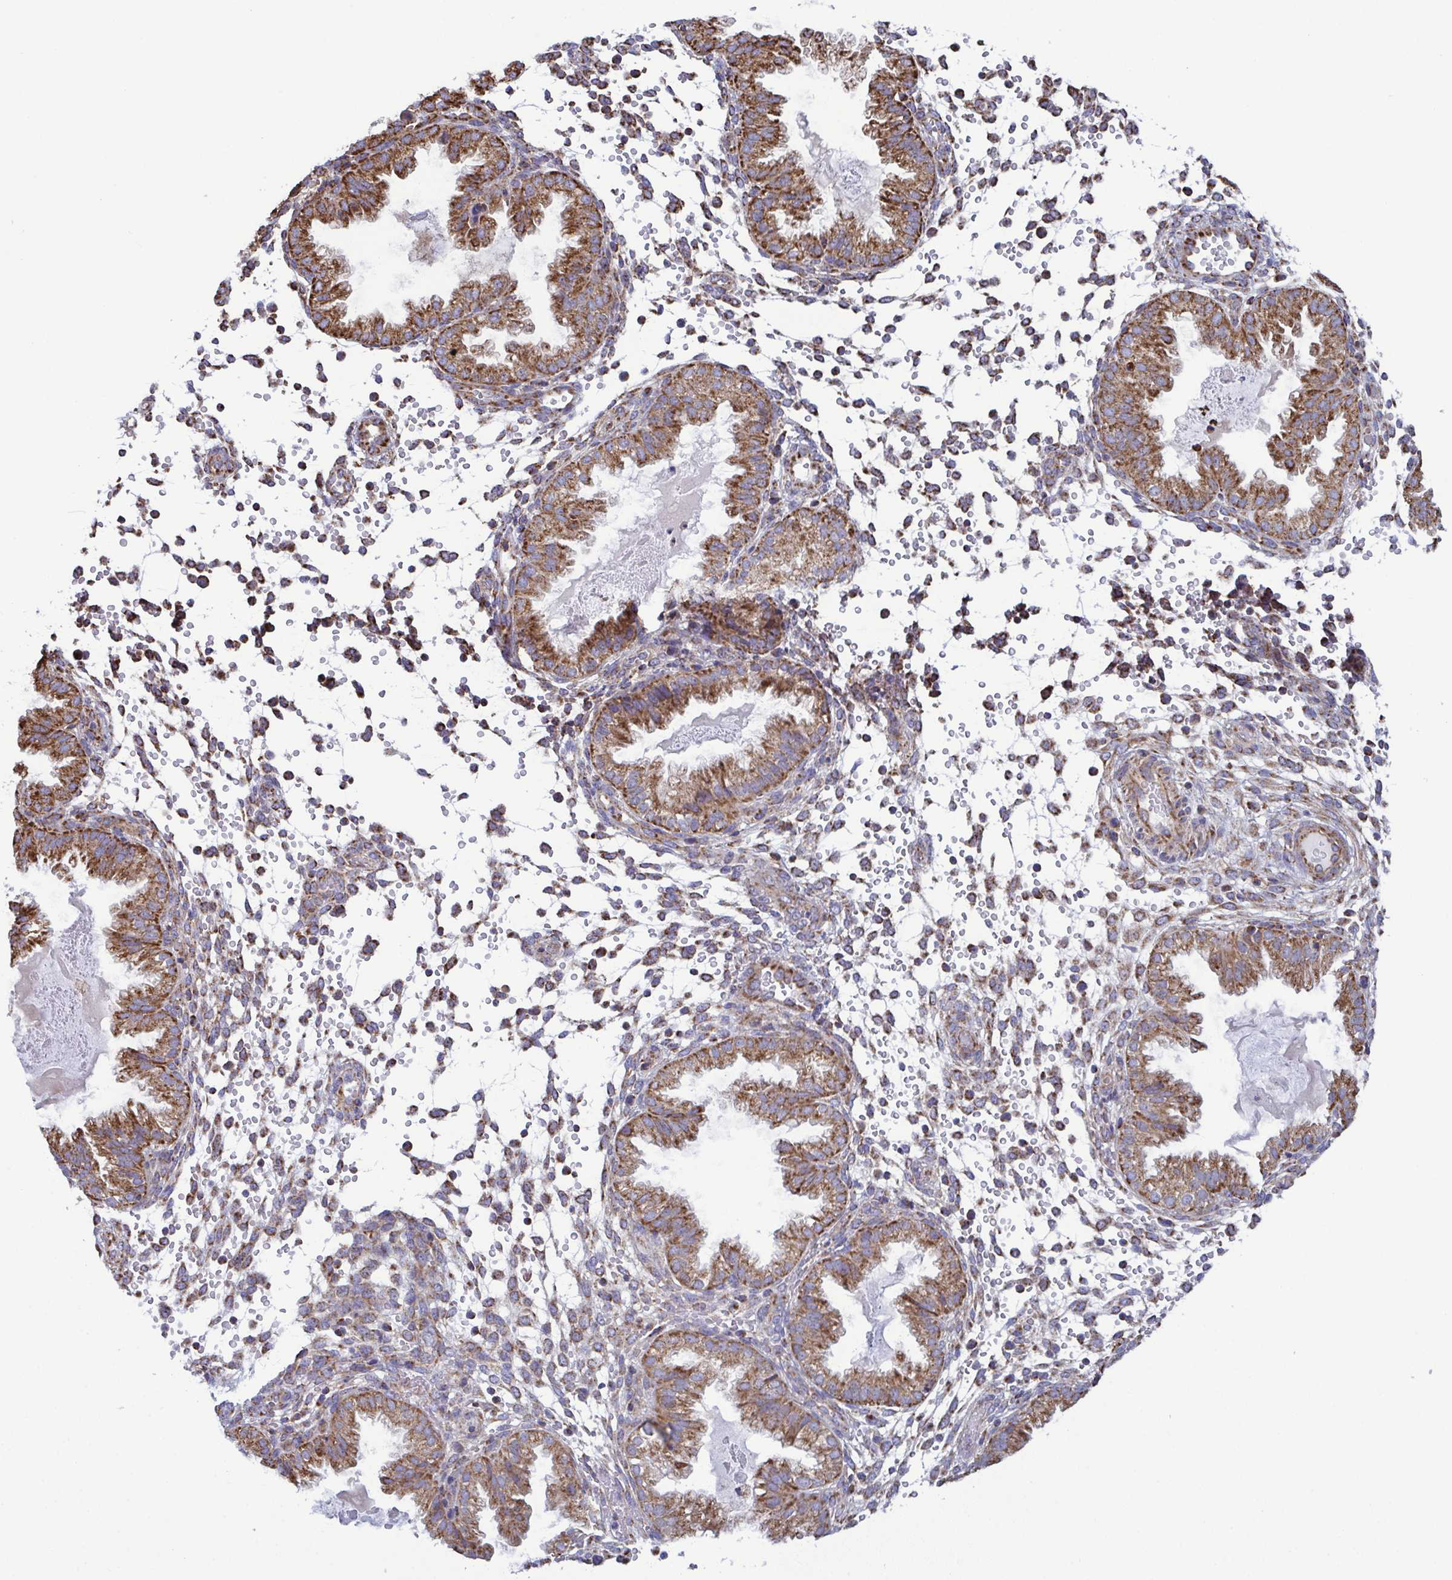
{"staining": {"intensity": "moderate", "quantity": "25%-75%", "location": "cytoplasmic/membranous"}, "tissue": "endometrium", "cell_type": "Cells in endometrial stroma", "image_type": "normal", "snomed": [{"axis": "morphology", "description": "Normal tissue, NOS"}, {"axis": "topography", "description": "Endometrium"}], "caption": "Protein expression analysis of unremarkable endometrium exhibits moderate cytoplasmic/membranous positivity in approximately 25%-75% of cells in endometrial stroma. (DAB (3,3'-diaminobenzidine) IHC with brightfield microscopy, high magnification).", "gene": "CSDE1", "patient": {"sex": "female", "age": 33}}